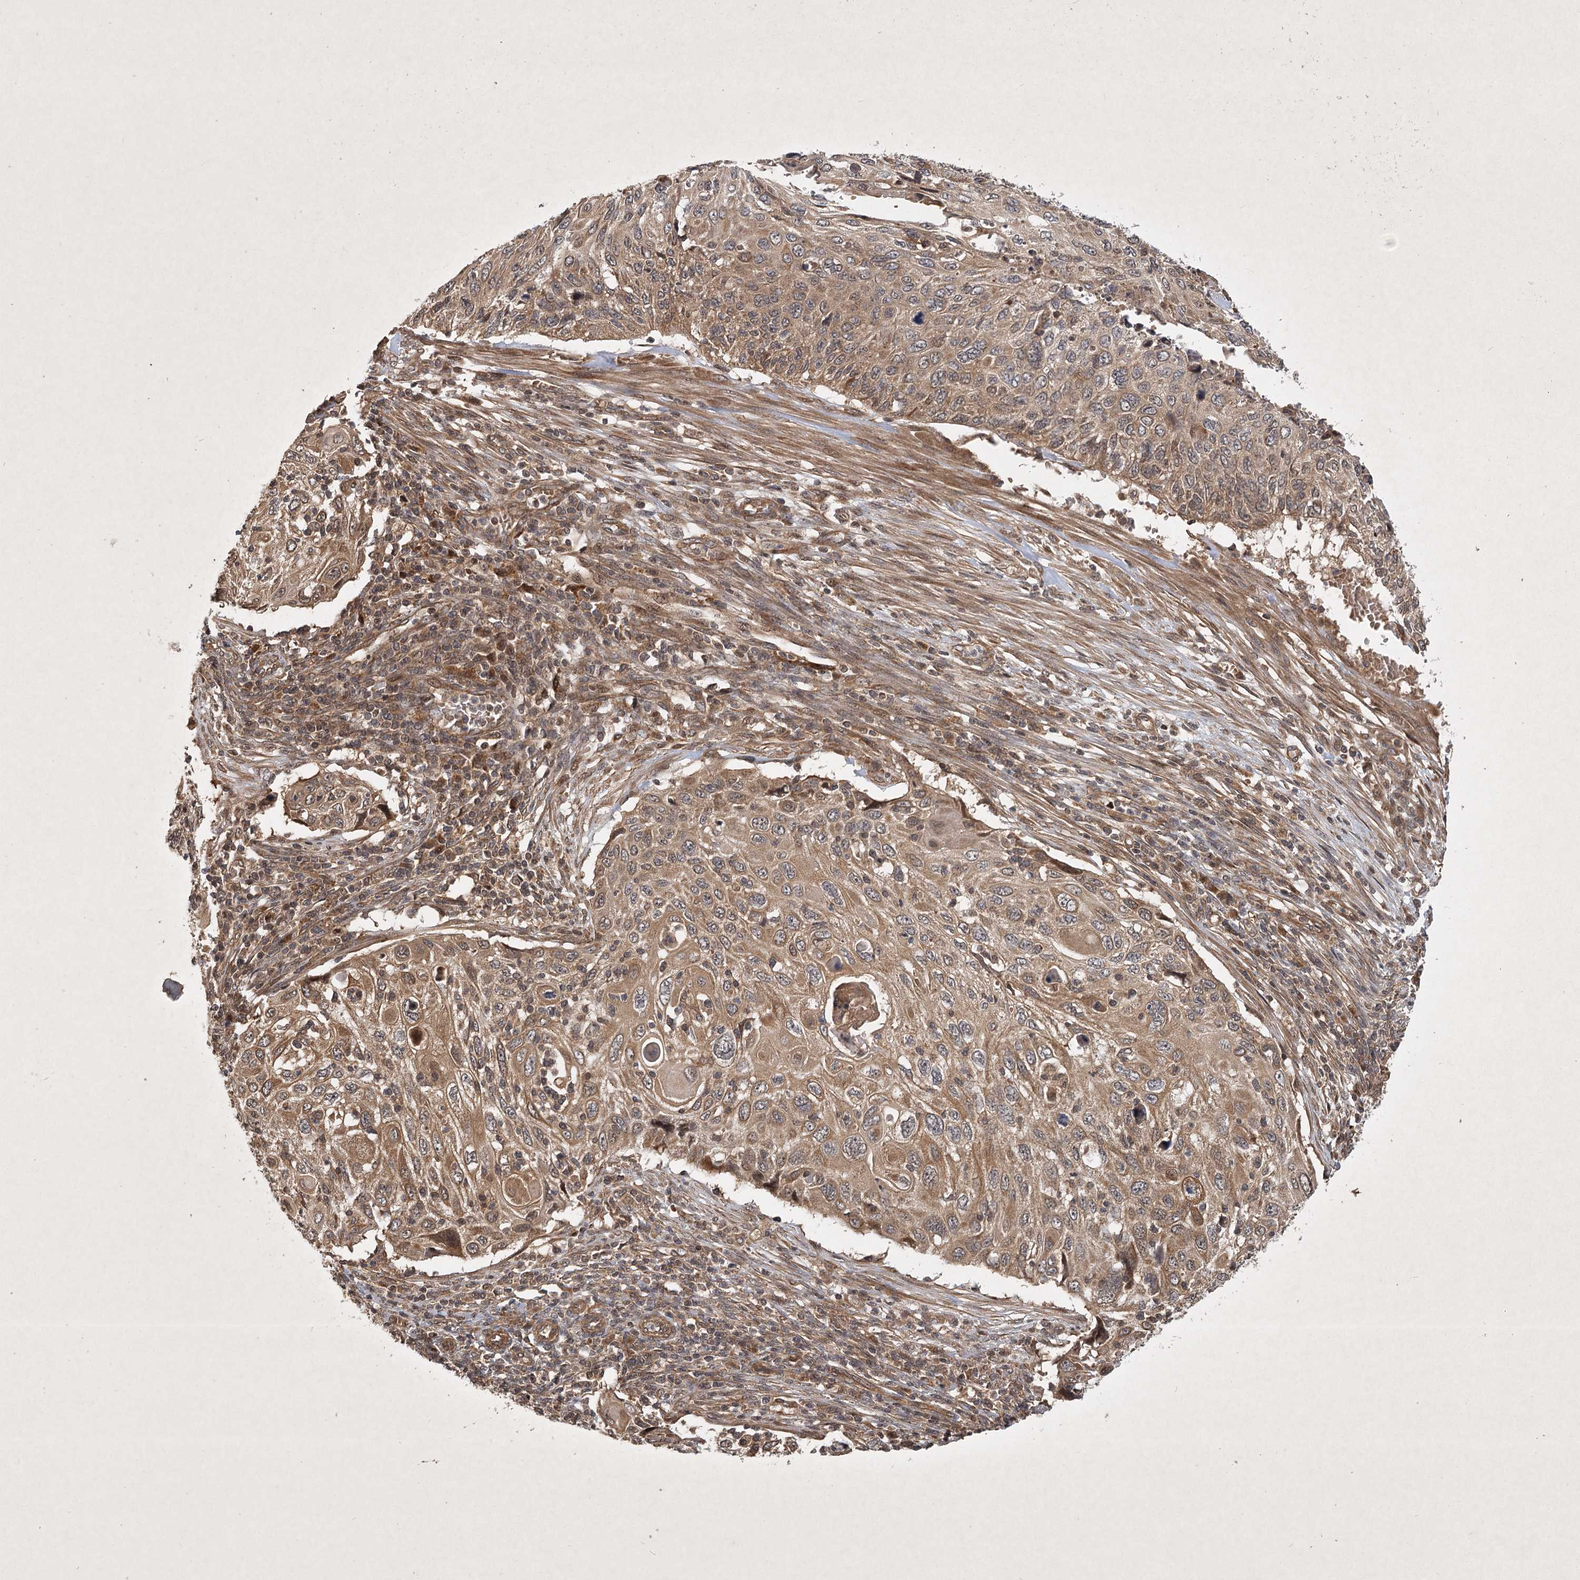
{"staining": {"intensity": "moderate", "quantity": ">75%", "location": "cytoplasmic/membranous"}, "tissue": "cervical cancer", "cell_type": "Tumor cells", "image_type": "cancer", "snomed": [{"axis": "morphology", "description": "Squamous cell carcinoma, NOS"}, {"axis": "topography", "description": "Cervix"}], "caption": "Tumor cells exhibit medium levels of moderate cytoplasmic/membranous staining in approximately >75% of cells in cervical cancer (squamous cell carcinoma). Immunohistochemistry (ihc) stains the protein of interest in brown and the nuclei are stained blue.", "gene": "INSIG2", "patient": {"sex": "female", "age": 70}}